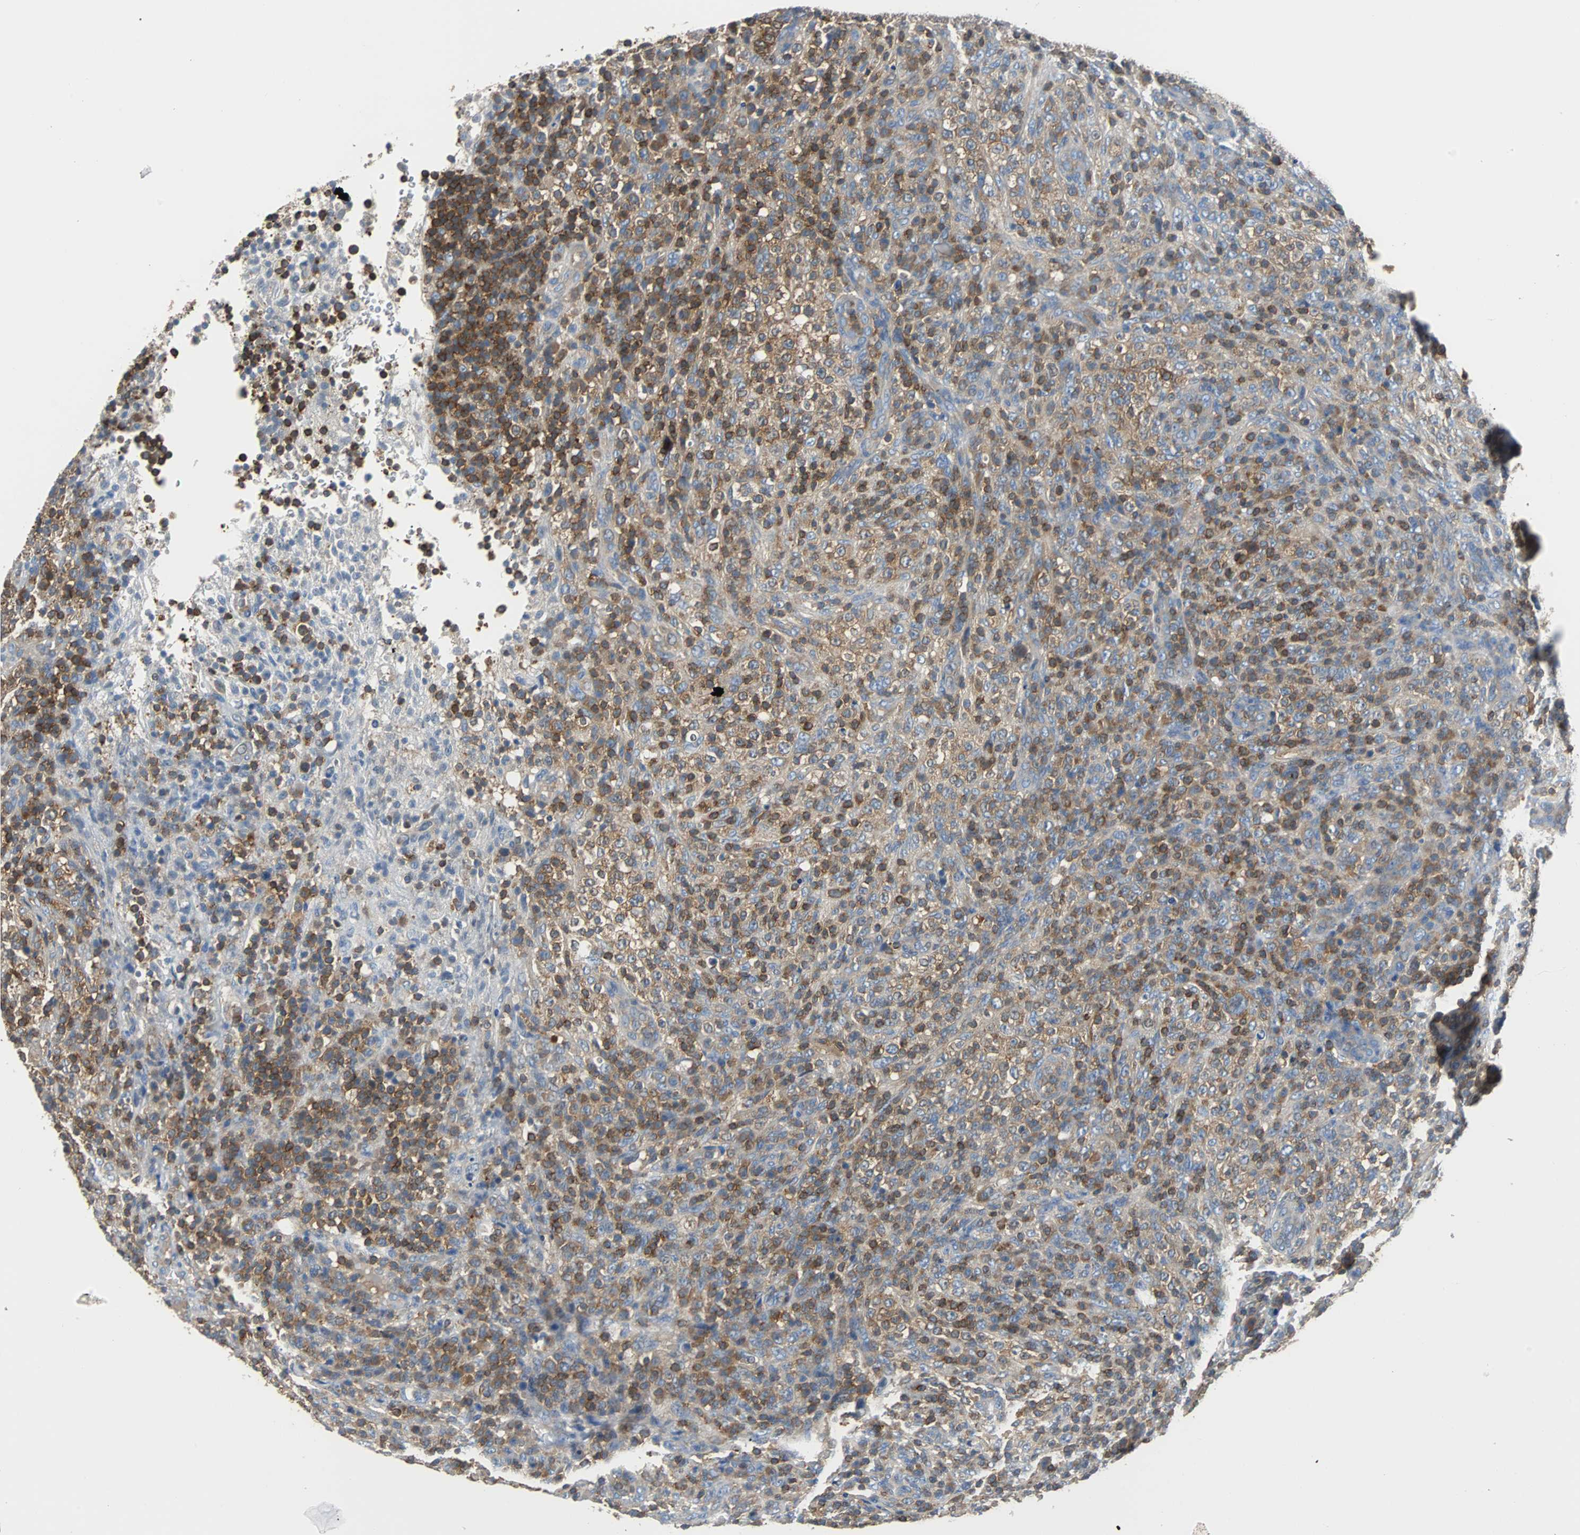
{"staining": {"intensity": "strong", "quantity": "25%-75%", "location": "cytoplasmic/membranous"}, "tissue": "lymphoma", "cell_type": "Tumor cells", "image_type": "cancer", "snomed": [{"axis": "morphology", "description": "Malignant lymphoma, non-Hodgkin's type, High grade"}, {"axis": "topography", "description": "Lymph node"}], "caption": "Malignant lymphoma, non-Hodgkin's type (high-grade) stained with immunohistochemistry (IHC) exhibits strong cytoplasmic/membranous positivity in approximately 25%-75% of tumor cells. The protein of interest is shown in brown color, while the nuclei are stained blue.", "gene": "TSC22D4", "patient": {"sex": "female", "age": 76}}